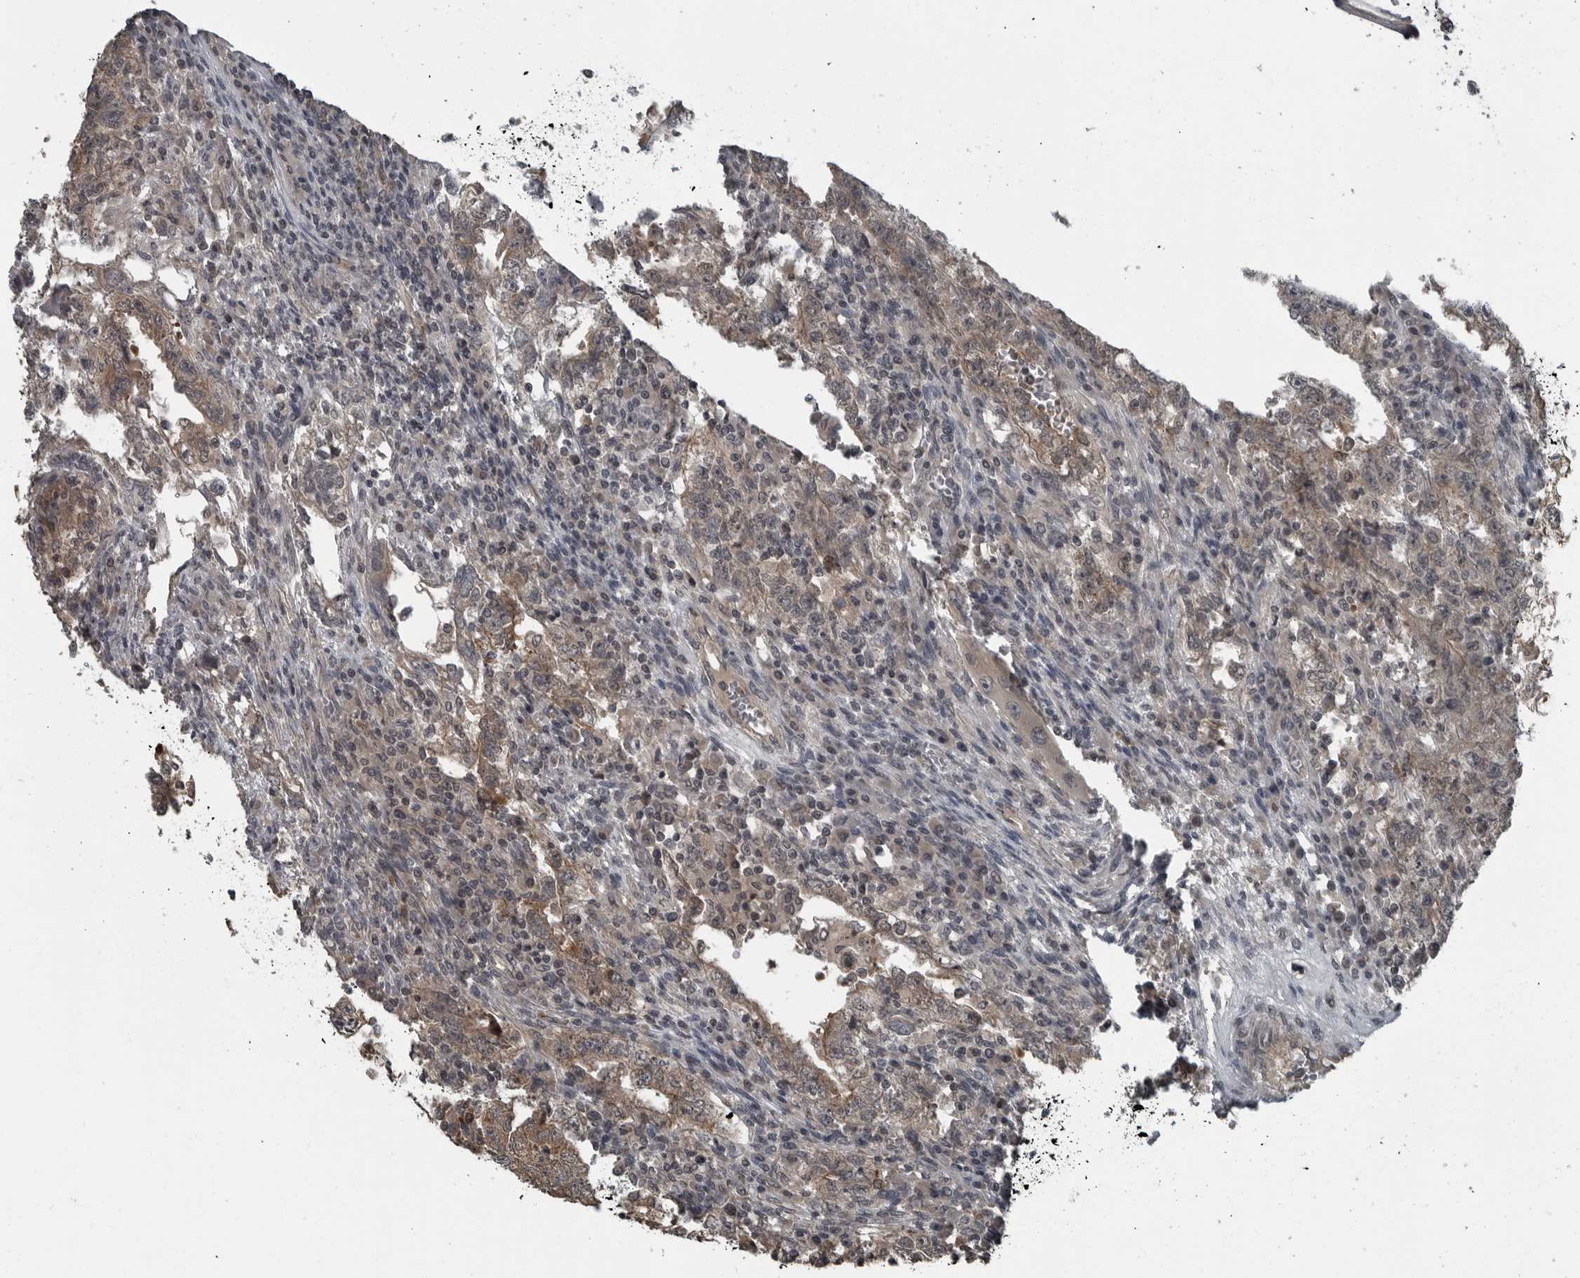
{"staining": {"intensity": "moderate", "quantity": ">75%", "location": "cytoplasmic/membranous"}, "tissue": "testis cancer", "cell_type": "Tumor cells", "image_type": "cancer", "snomed": [{"axis": "morphology", "description": "Carcinoma, Embryonal, NOS"}, {"axis": "topography", "description": "Testis"}], "caption": "Protein staining by immunohistochemistry exhibits moderate cytoplasmic/membranous positivity in approximately >75% of tumor cells in testis embryonal carcinoma.", "gene": "GAK", "patient": {"sex": "male", "age": 36}}